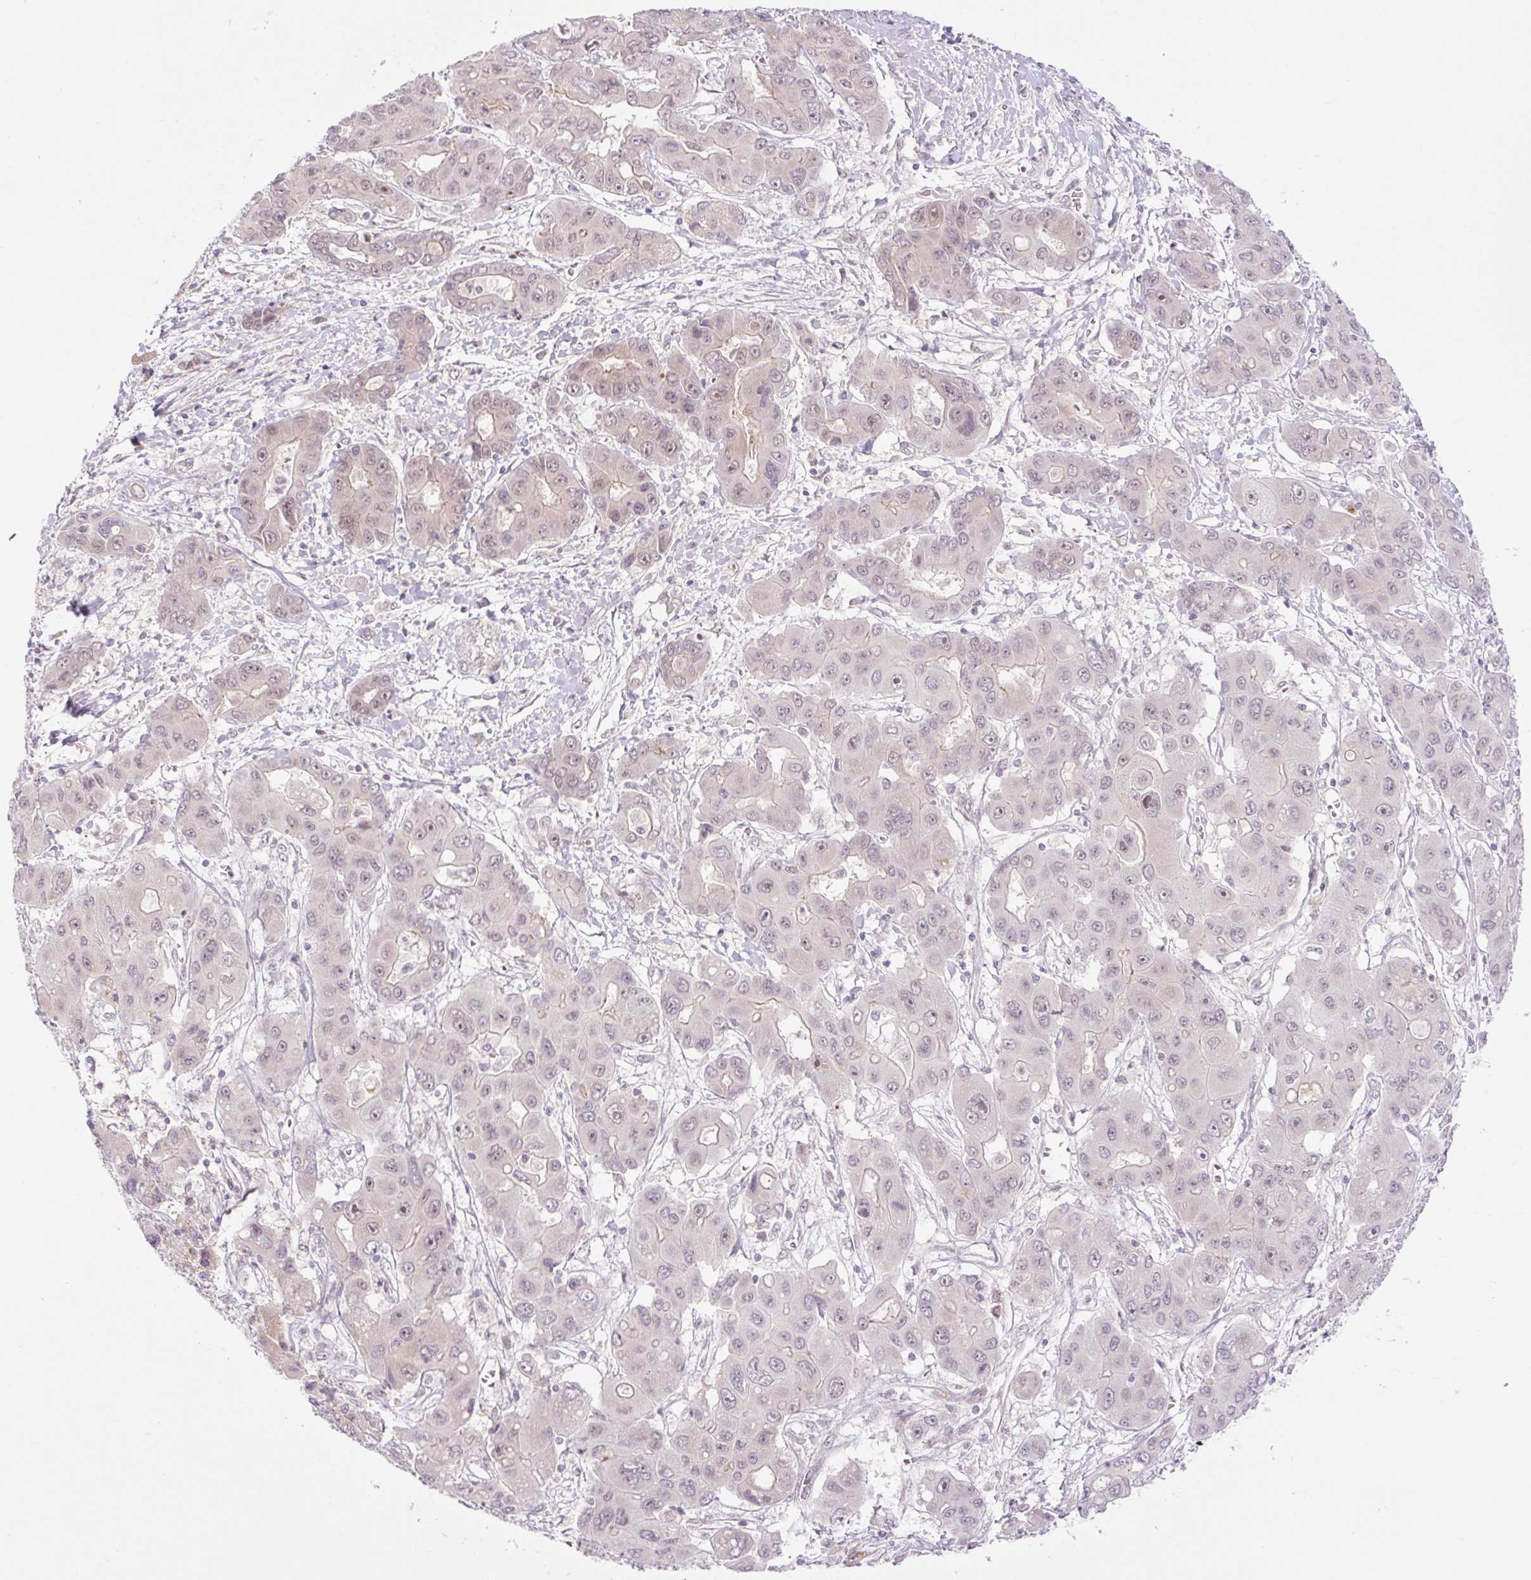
{"staining": {"intensity": "weak", "quantity": "<25%", "location": "nuclear"}, "tissue": "liver cancer", "cell_type": "Tumor cells", "image_type": "cancer", "snomed": [{"axis": "morphology", "description": "Cholangiocarcinoma"}, {"axis": "topography", "description": "Liver"}], "caption": "An immunohistochemistry (IHC) image of liver cholangiocarcinoma is shown. There is no staining in tumor cells of liver cholangiocarcinoma.", "gene": "ICE1", "patient": {"sex": "male", "age": 67}}